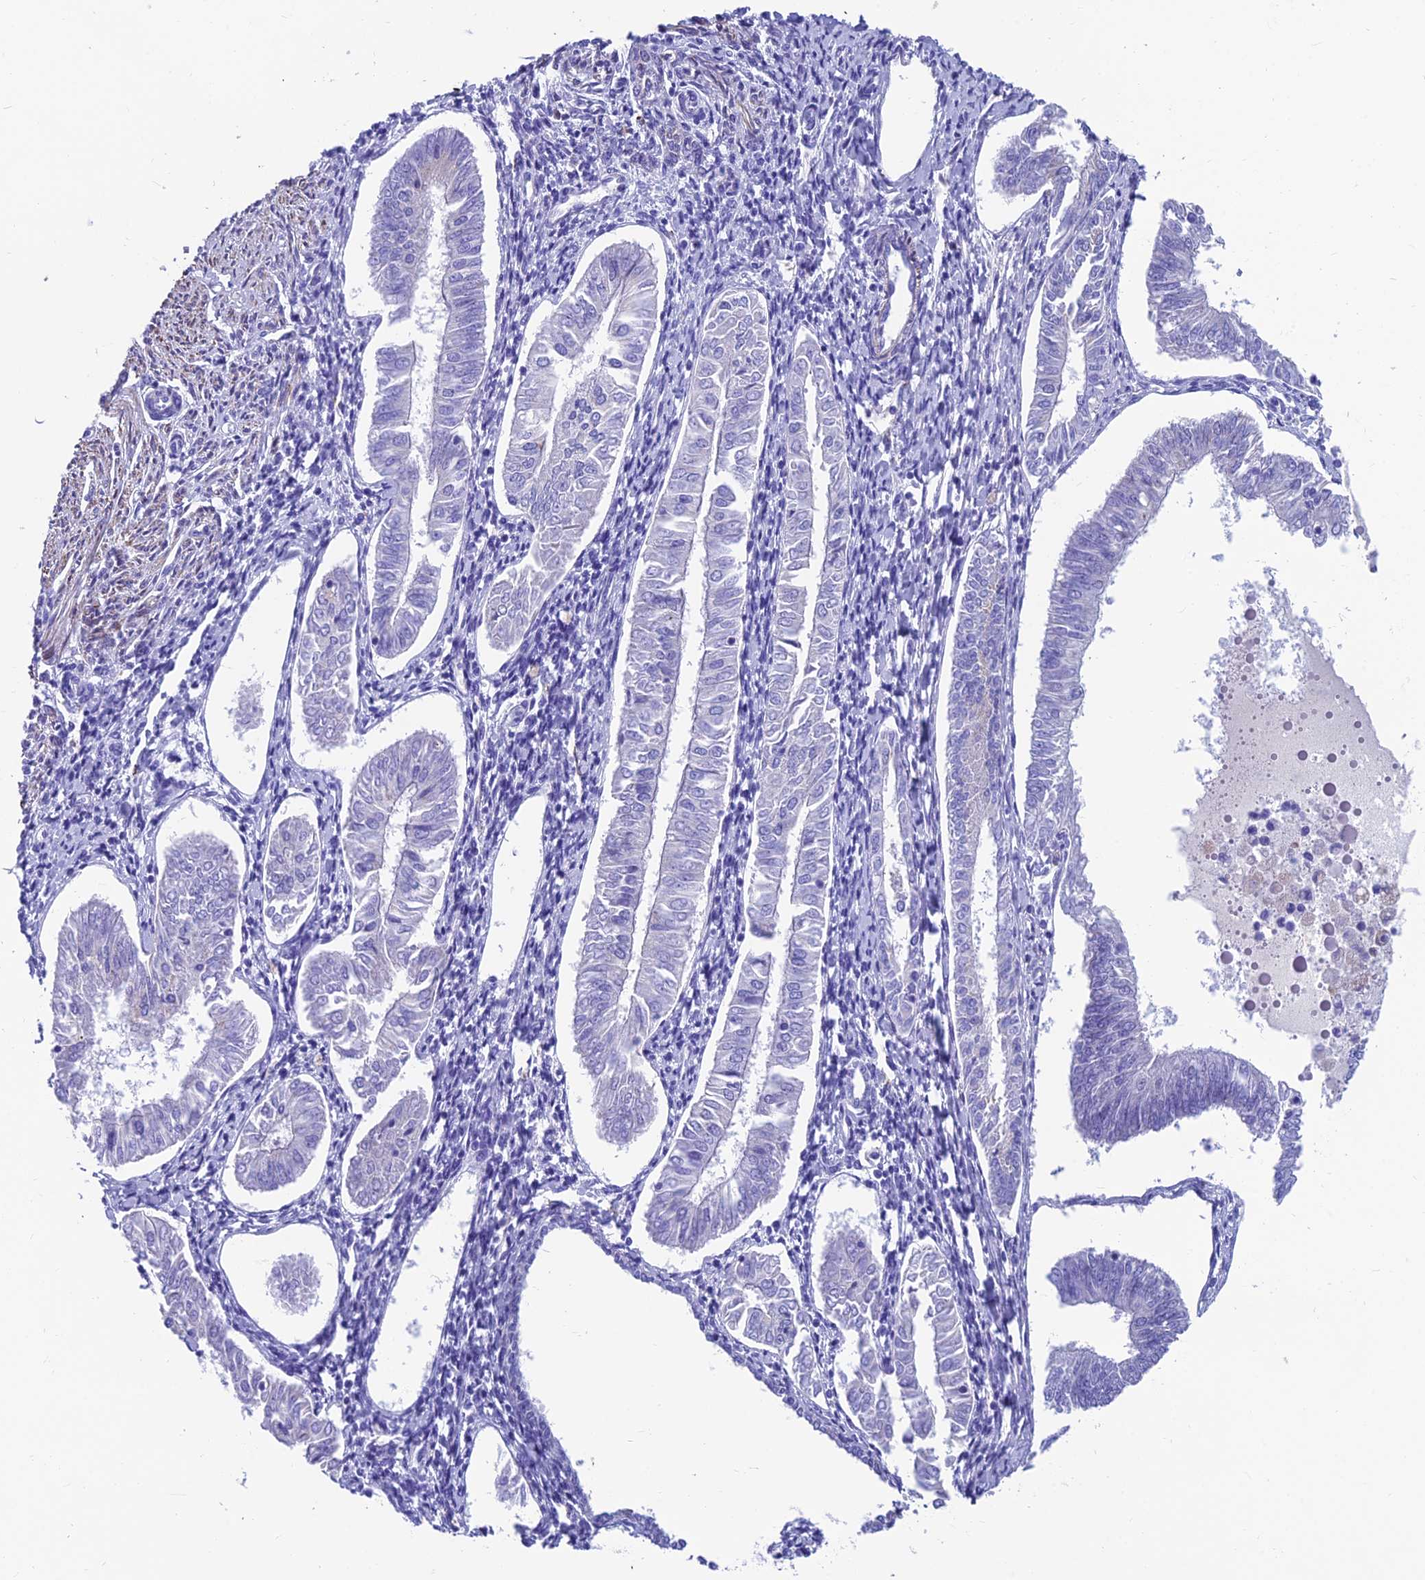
{"staining": {"intensity": "negative", "quantity": "none", "location": "none"}, "tissue": "endometrial cancer", "cell_type": "Tumor cells", "image_type": "cancer", "snomed": [{"axis": "morphology", "description": "Adenocarcinoma, NOS"}, {"axis": "topography", "description": "Endometrium"}], "caption": "High power microscopy micrograph of an immunohistochemistry photomicrograph of endometrial cancer (adenocarcinoma), revealing no significant expression in tumor cells. (Brightfield microscopy of DAB immunohistochemistry at high magnification).", "gene": "GNG11", "patient": {"sex": "female", "age": 58}}